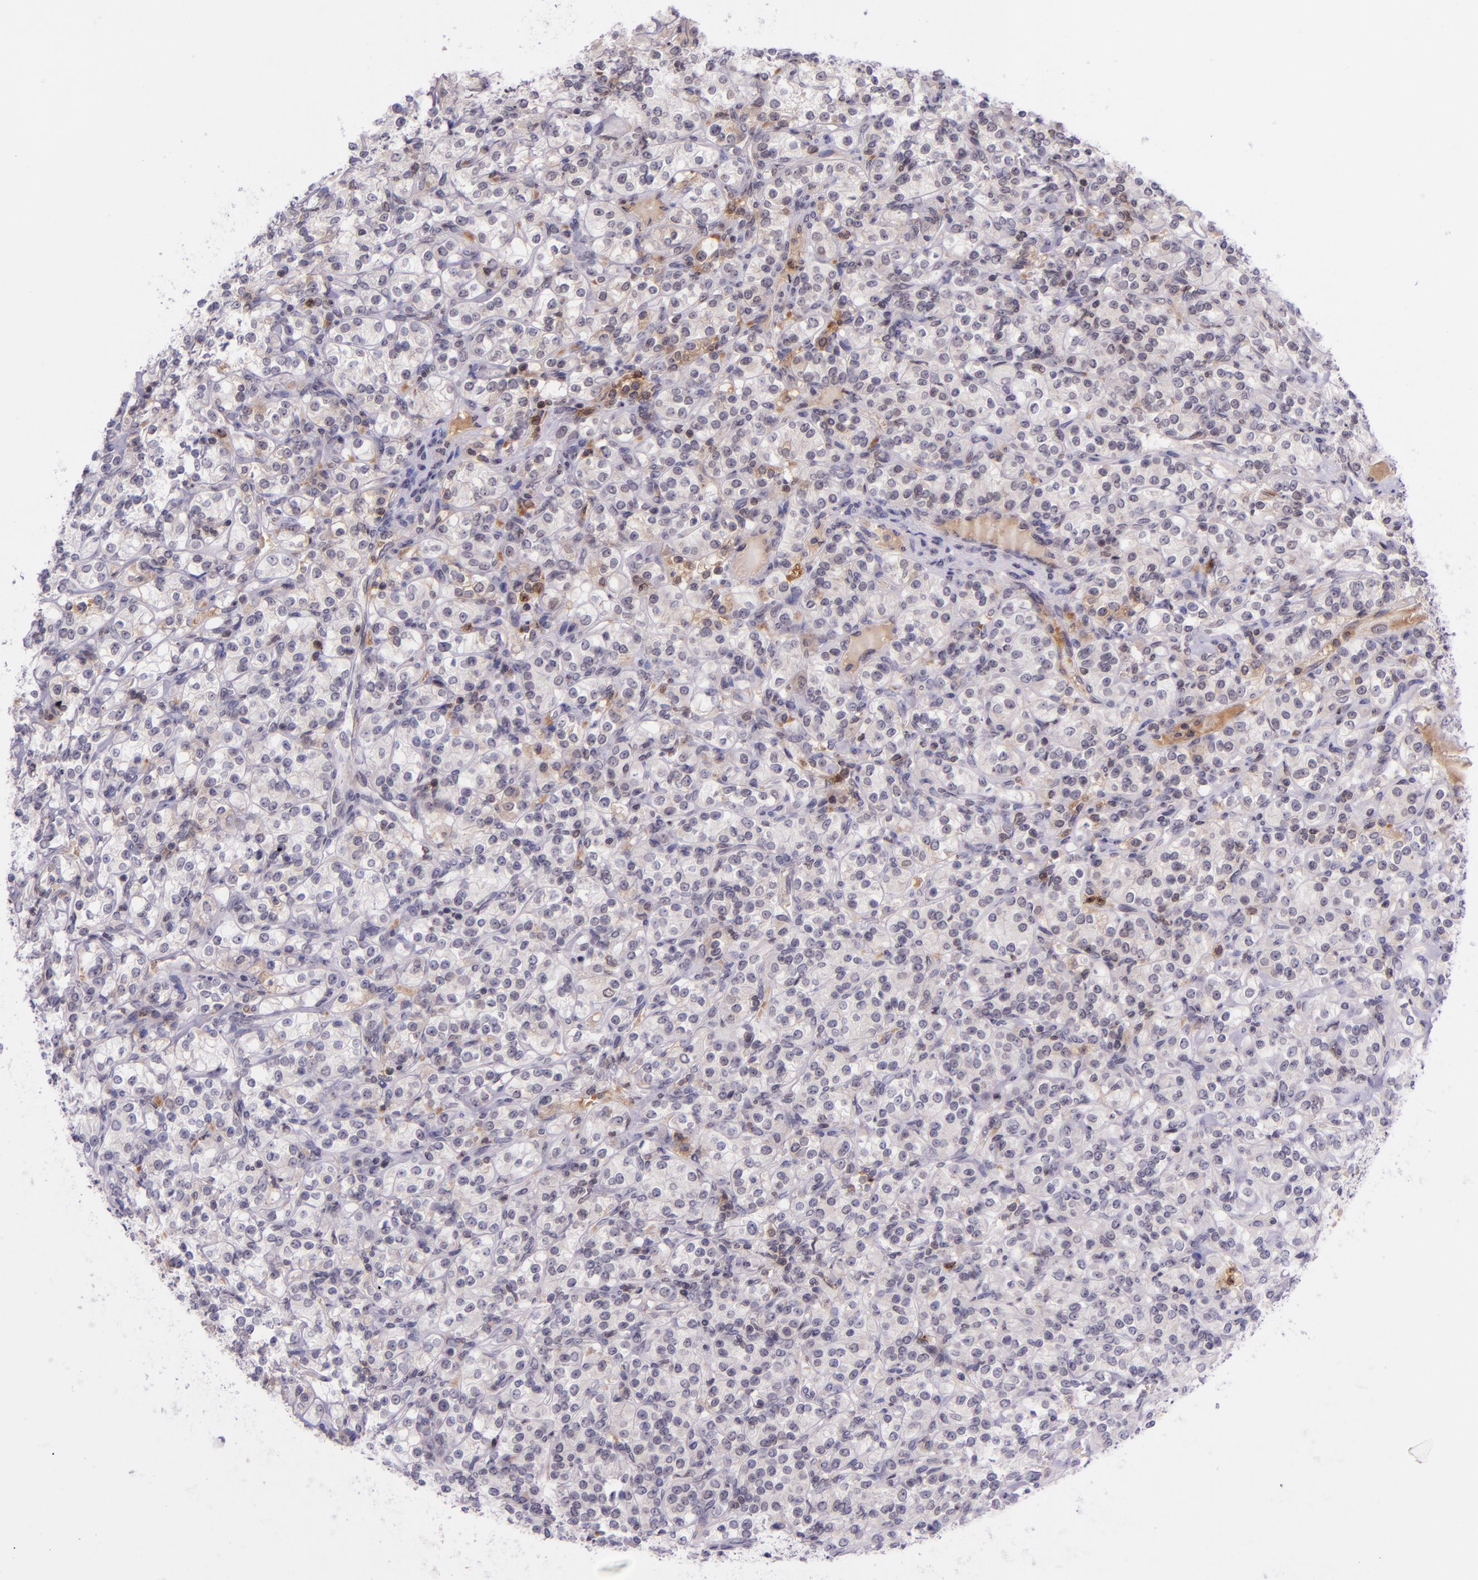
{"staining": {"intensity": "negative", "quantity": "none", "location": "none"}, "tissue": "renal cancer", "cell_type": "Tumor cells", "image_type": "cancer", "snomed": [{"axis": "morphology", "description": "Adenocarcinoma, NOS"}, {"axis": "topography", "description": "Kidney"}], "caption": "The immunohistochemistry (IHC) micrograph has no significant positivity in tumor cells of renal adenocarcinoma tissue.", "gene": "SELL", "patient": {"sex": "male", "age": 77}}